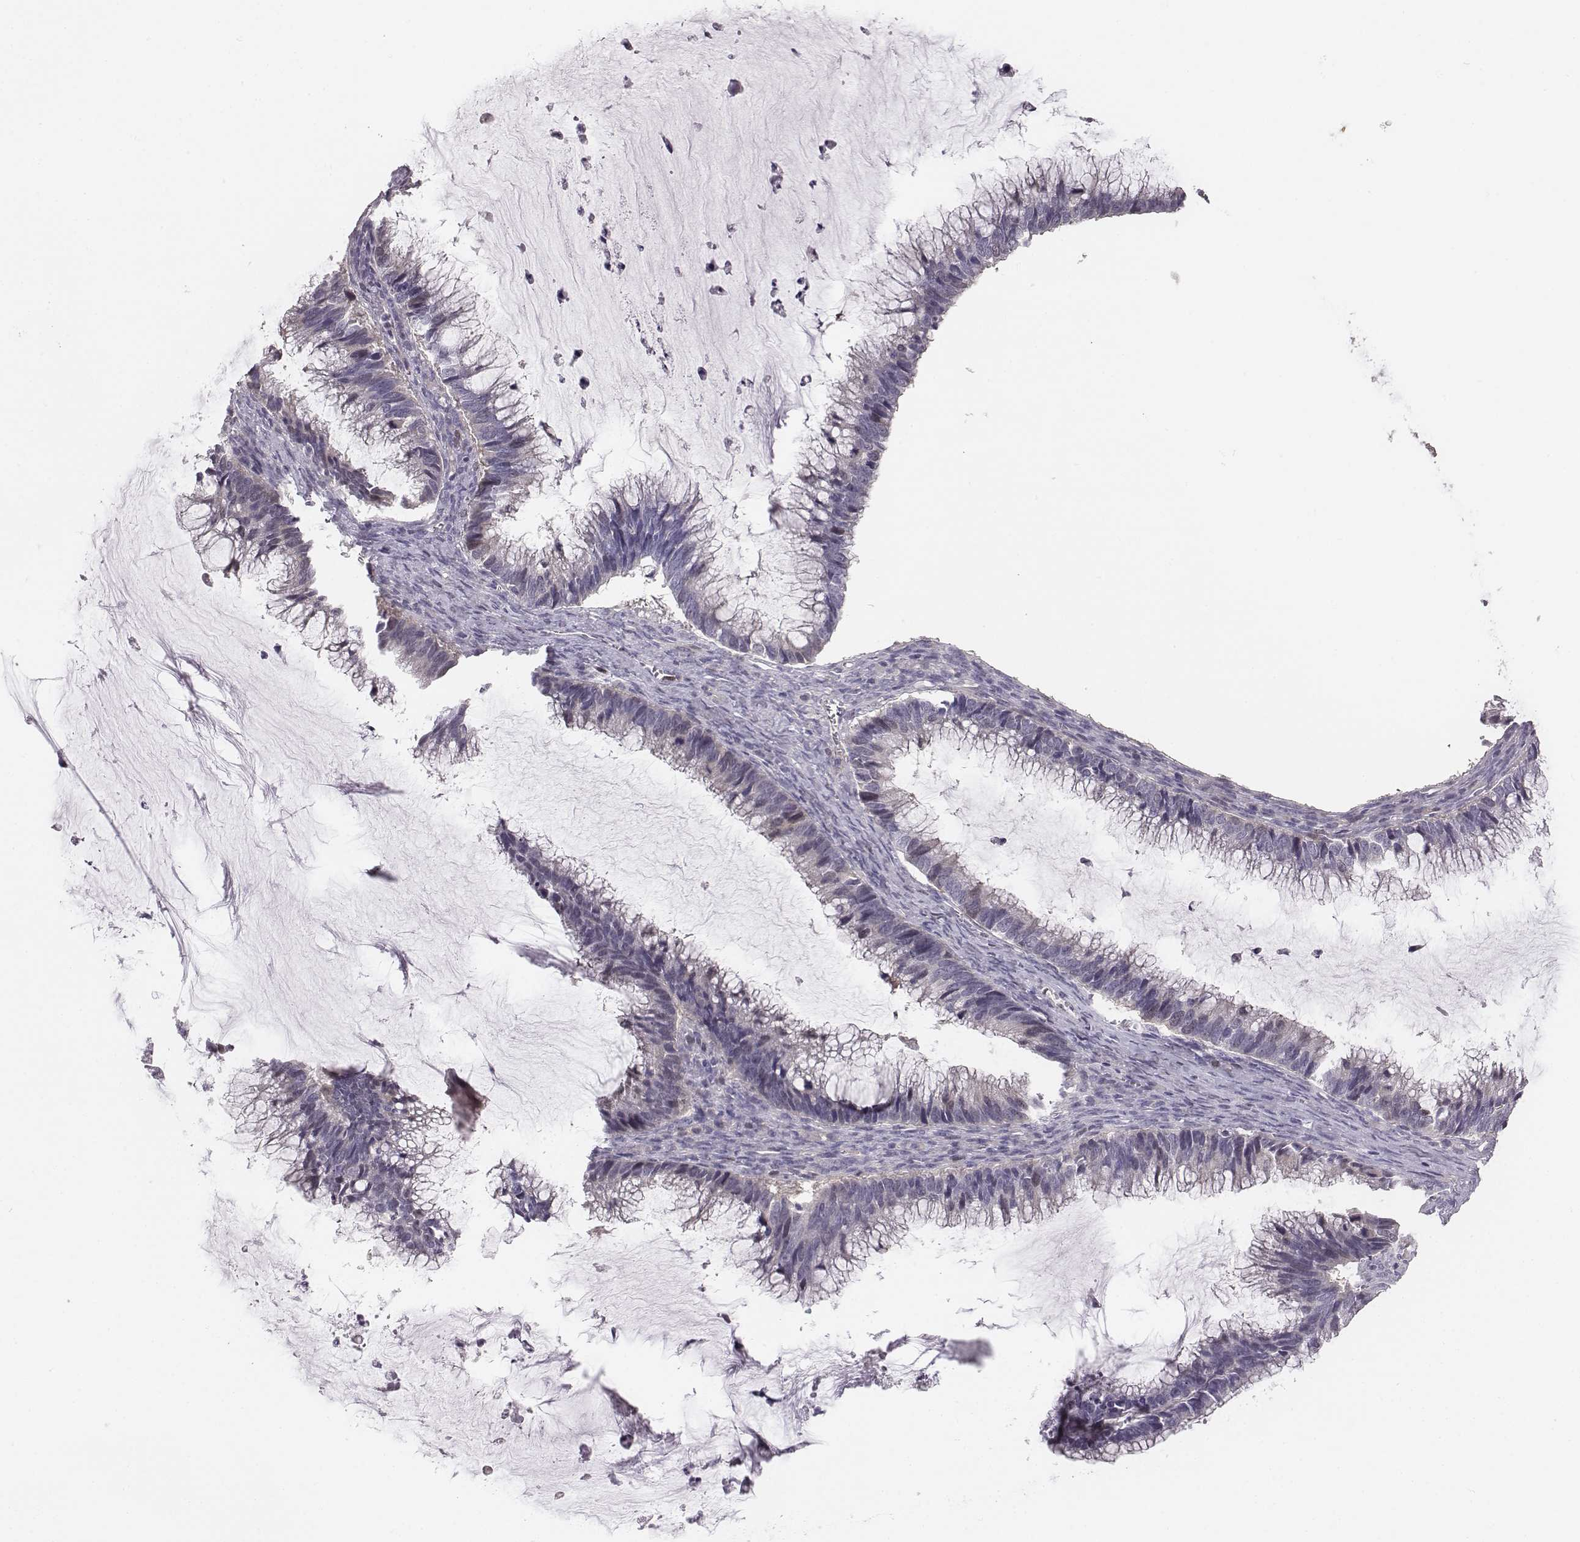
{"staining": {"intensity": "negative", "quantity": "none", "location": "none"}, "tissue": "ovarian cancer", "cell_type": "Tumor cells", "image_type": "cancer", "snomed": [{"axis": "morphology", "description": "Cystadenocarcinoma, mucinous, NOS"}, {"axis": "topography", "description": "Ovary"}], "caption": "Tumor cells show no significant expression in ovarian cancer (mucinous cystadenocarcinoma).", "gene": "PBK", "patient": {"sex": "female", "age": 38}}